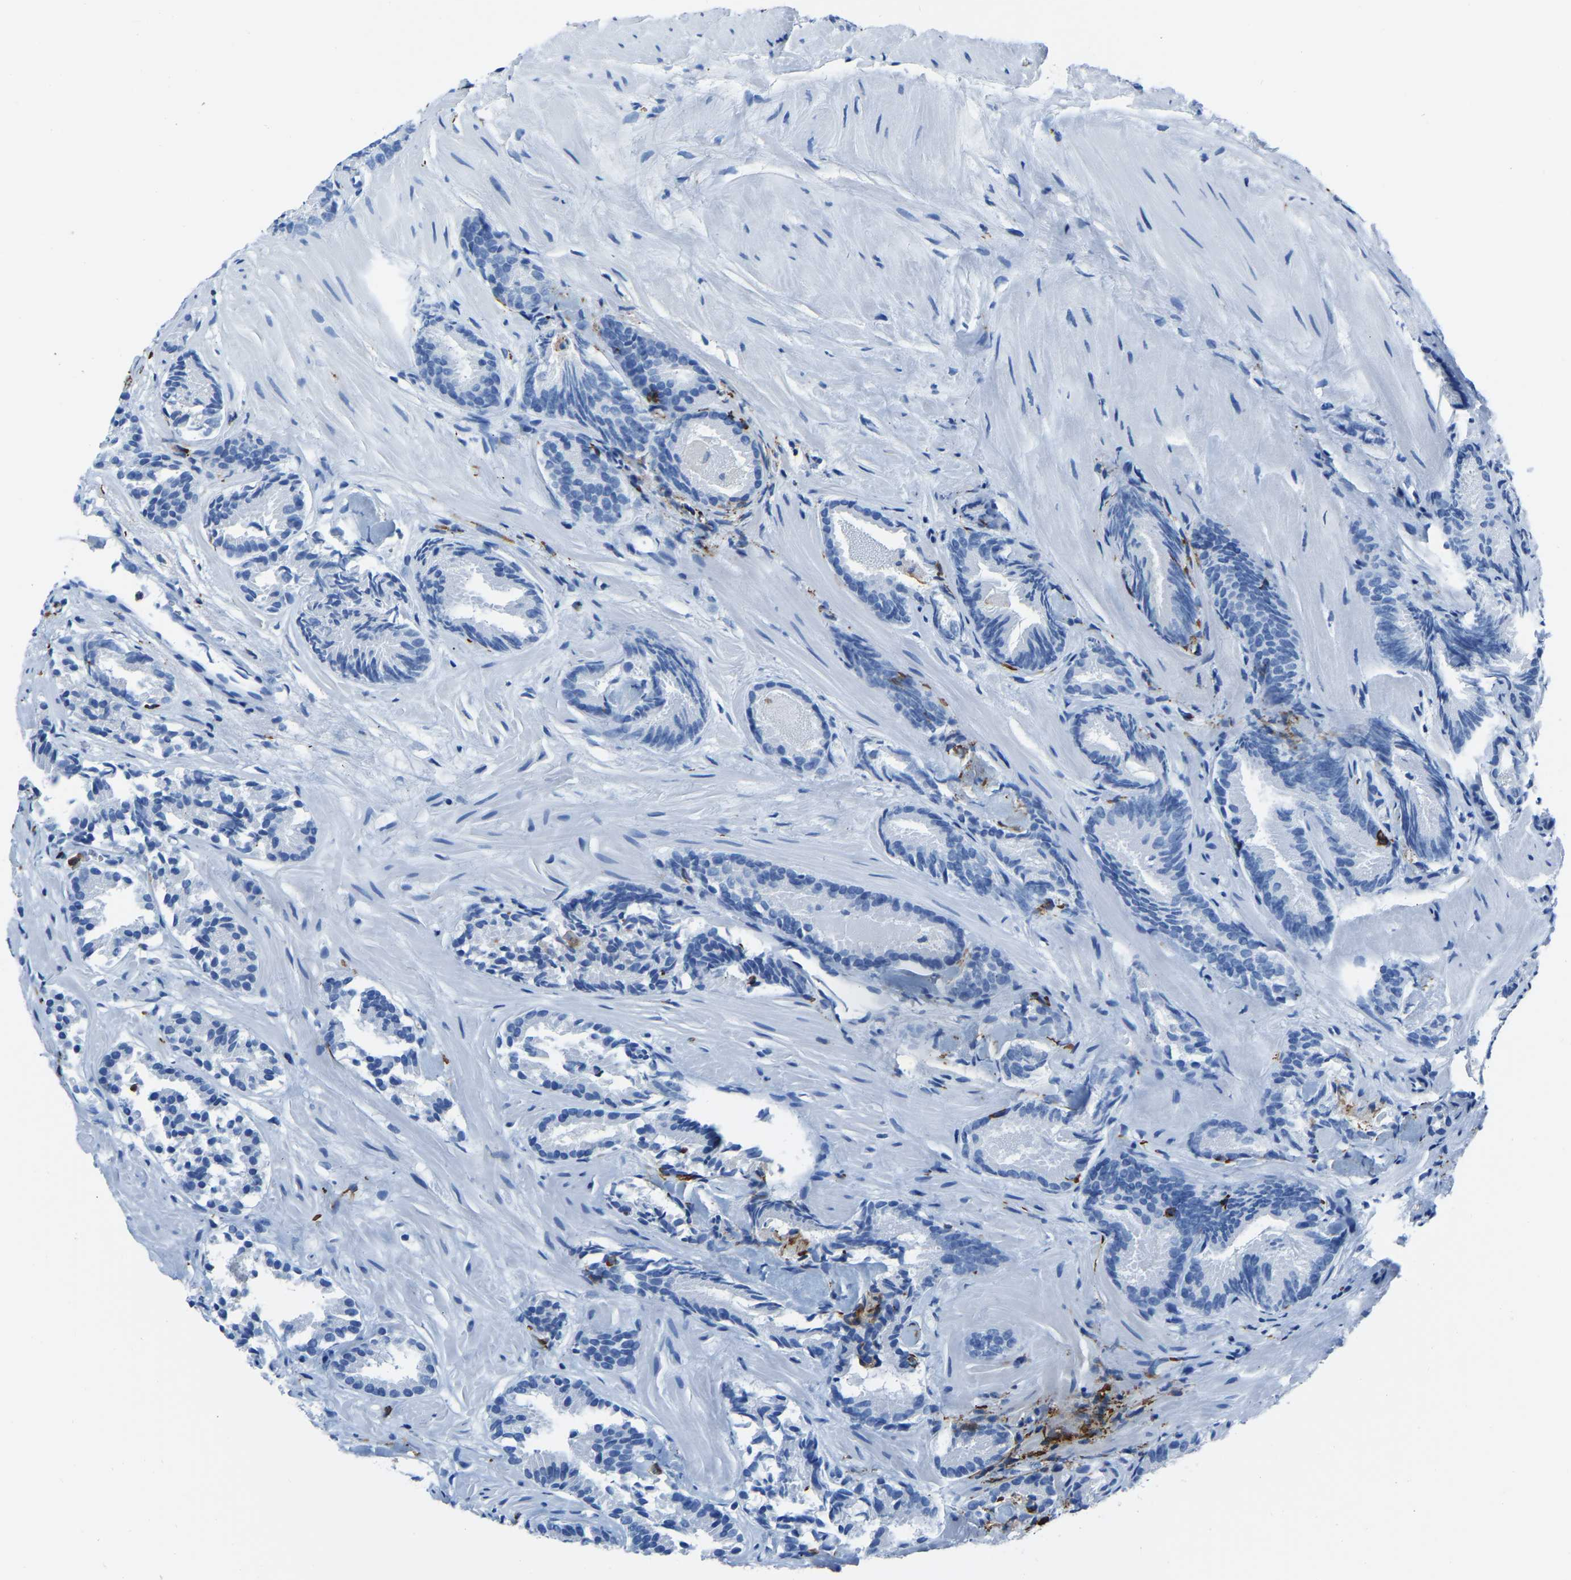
{"staining": {"intensity": "negative", "quantity": "none", "location": "none"}, "tissue": "prostate cancer", "cell_type": "Tumor cells", "image_type": "cancer", "snomed": [{"axis": "morphology", "description": "Adenocarcinoma, Low grade"}, {"axis": "topography", "description": "Prostate"}], "caption": "Protein analysis of low-grade adenocarcinoma (prostate) shows no significant positivity in tumor cells.", "gene": "LSP1", "patient": {"sex": "male", "age": 51}}